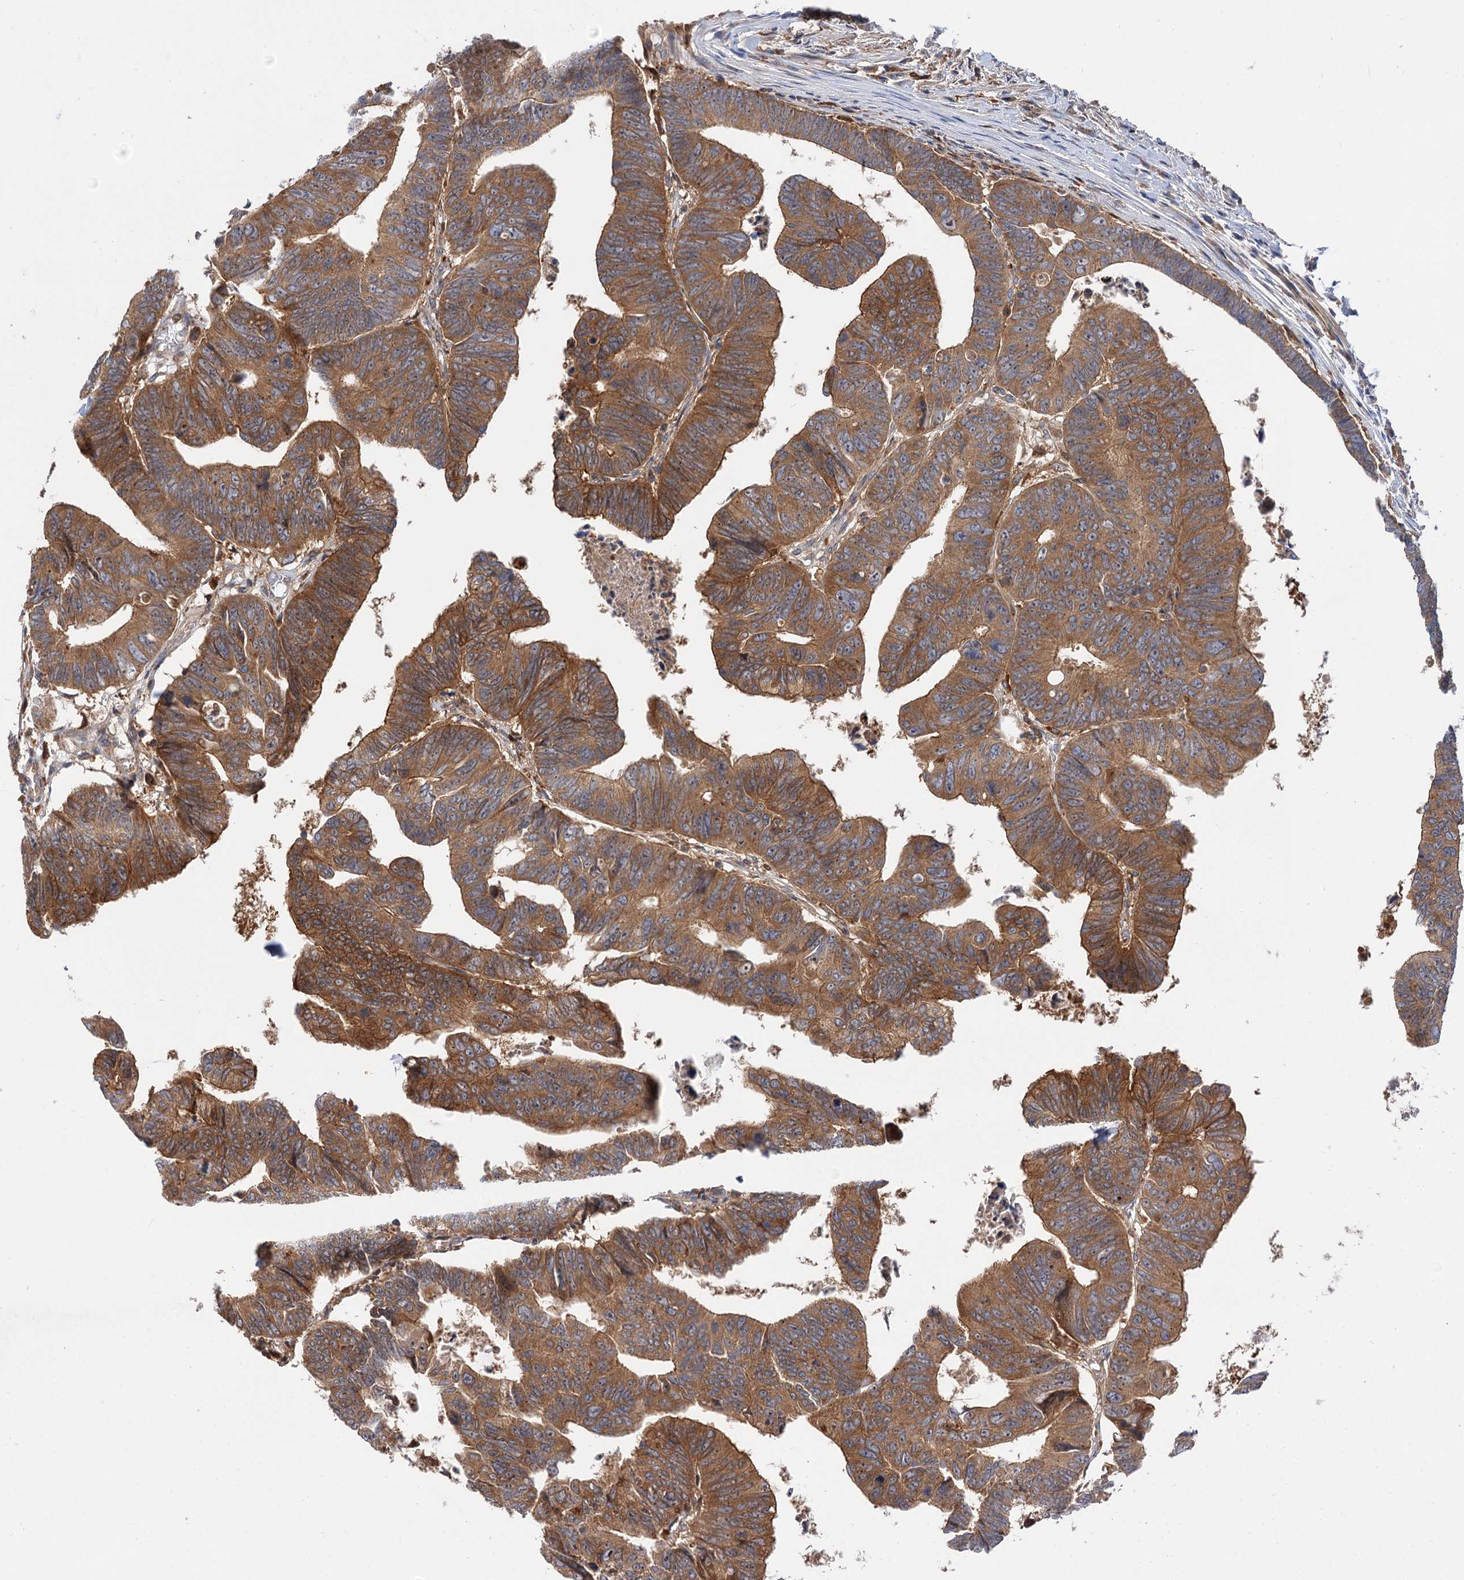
{"staining": {"intensity": "moderate", "quantity": ">75%", "location": "cytoplasmic/membranous"}, "tissue": "colorectal cancer", "cell_type": "Tumor cells", "image_type": "cancer", "snomed": [{"axis": "morphology", "description": "Adenocarcinoma, NOS"}, {"axis": "topography", "description": "Rectum"}], "caption": "Immunohistochemistry (IHC) (DAB) staining of adenocarcinoma (colorectal) displays moderate cytoplasmic/membranous protein staining in approximately >75% of tumor cells.", "gene": "PATL1", "patient": {"sex": "female", "age": 65}}